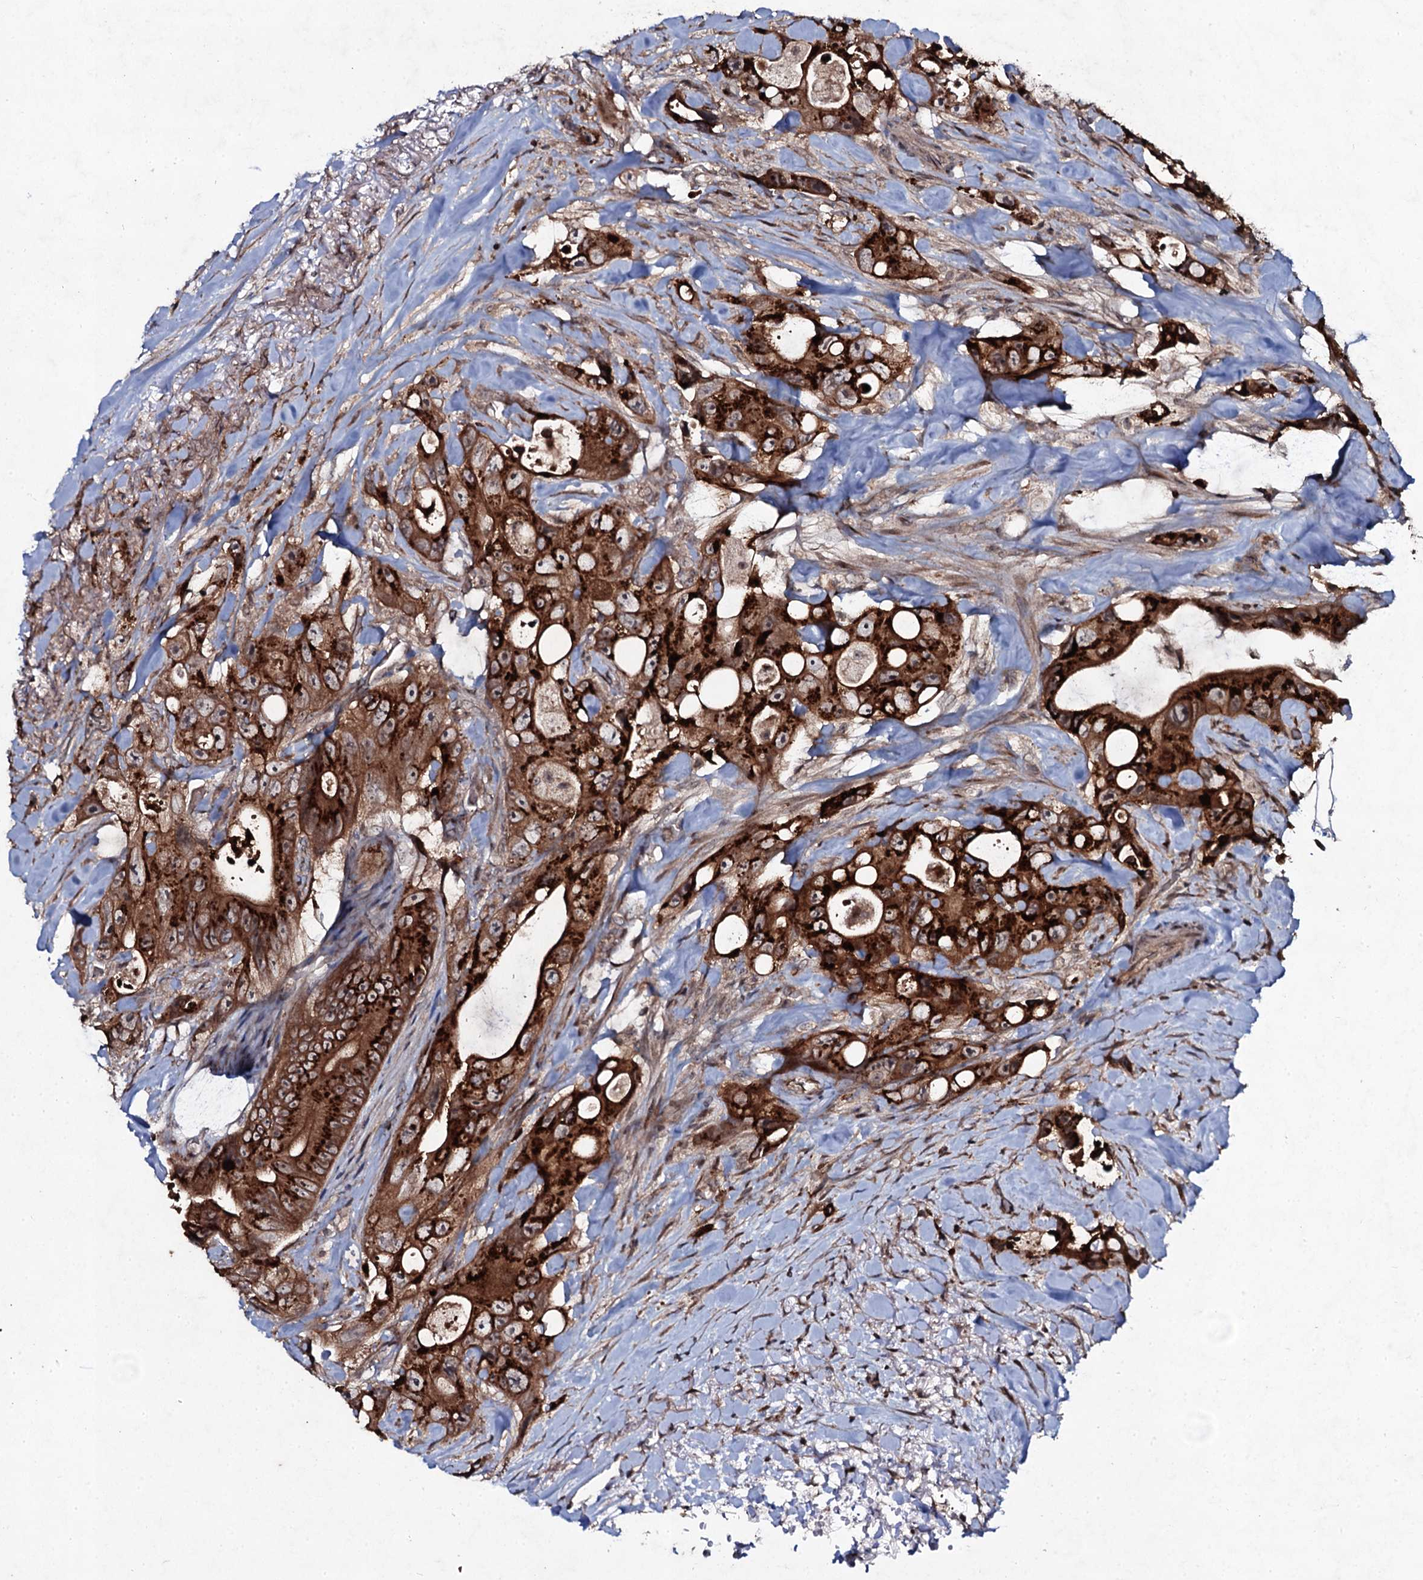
{"staining": {"intensity": "strong", "quantity": ">75%", "location": "cytoplasmic/membranous"}, "tissue": "colorectal cancer", "cell_type": "Tumor cells", "image_type": "cancer", "snomed": [{"axis": "morphology", "description": "Adenocarcinoma, NOS"}, {"axis": "topography", "description": "Colon"}], "caption": "A micrograph of human colorectal adenocarcinoma stained for a protein displays strong cytoplasmic/membranous brown staining in tumor cells.", "gene": "SNAP23", "patient": {"sex": "female", "age": 46}}